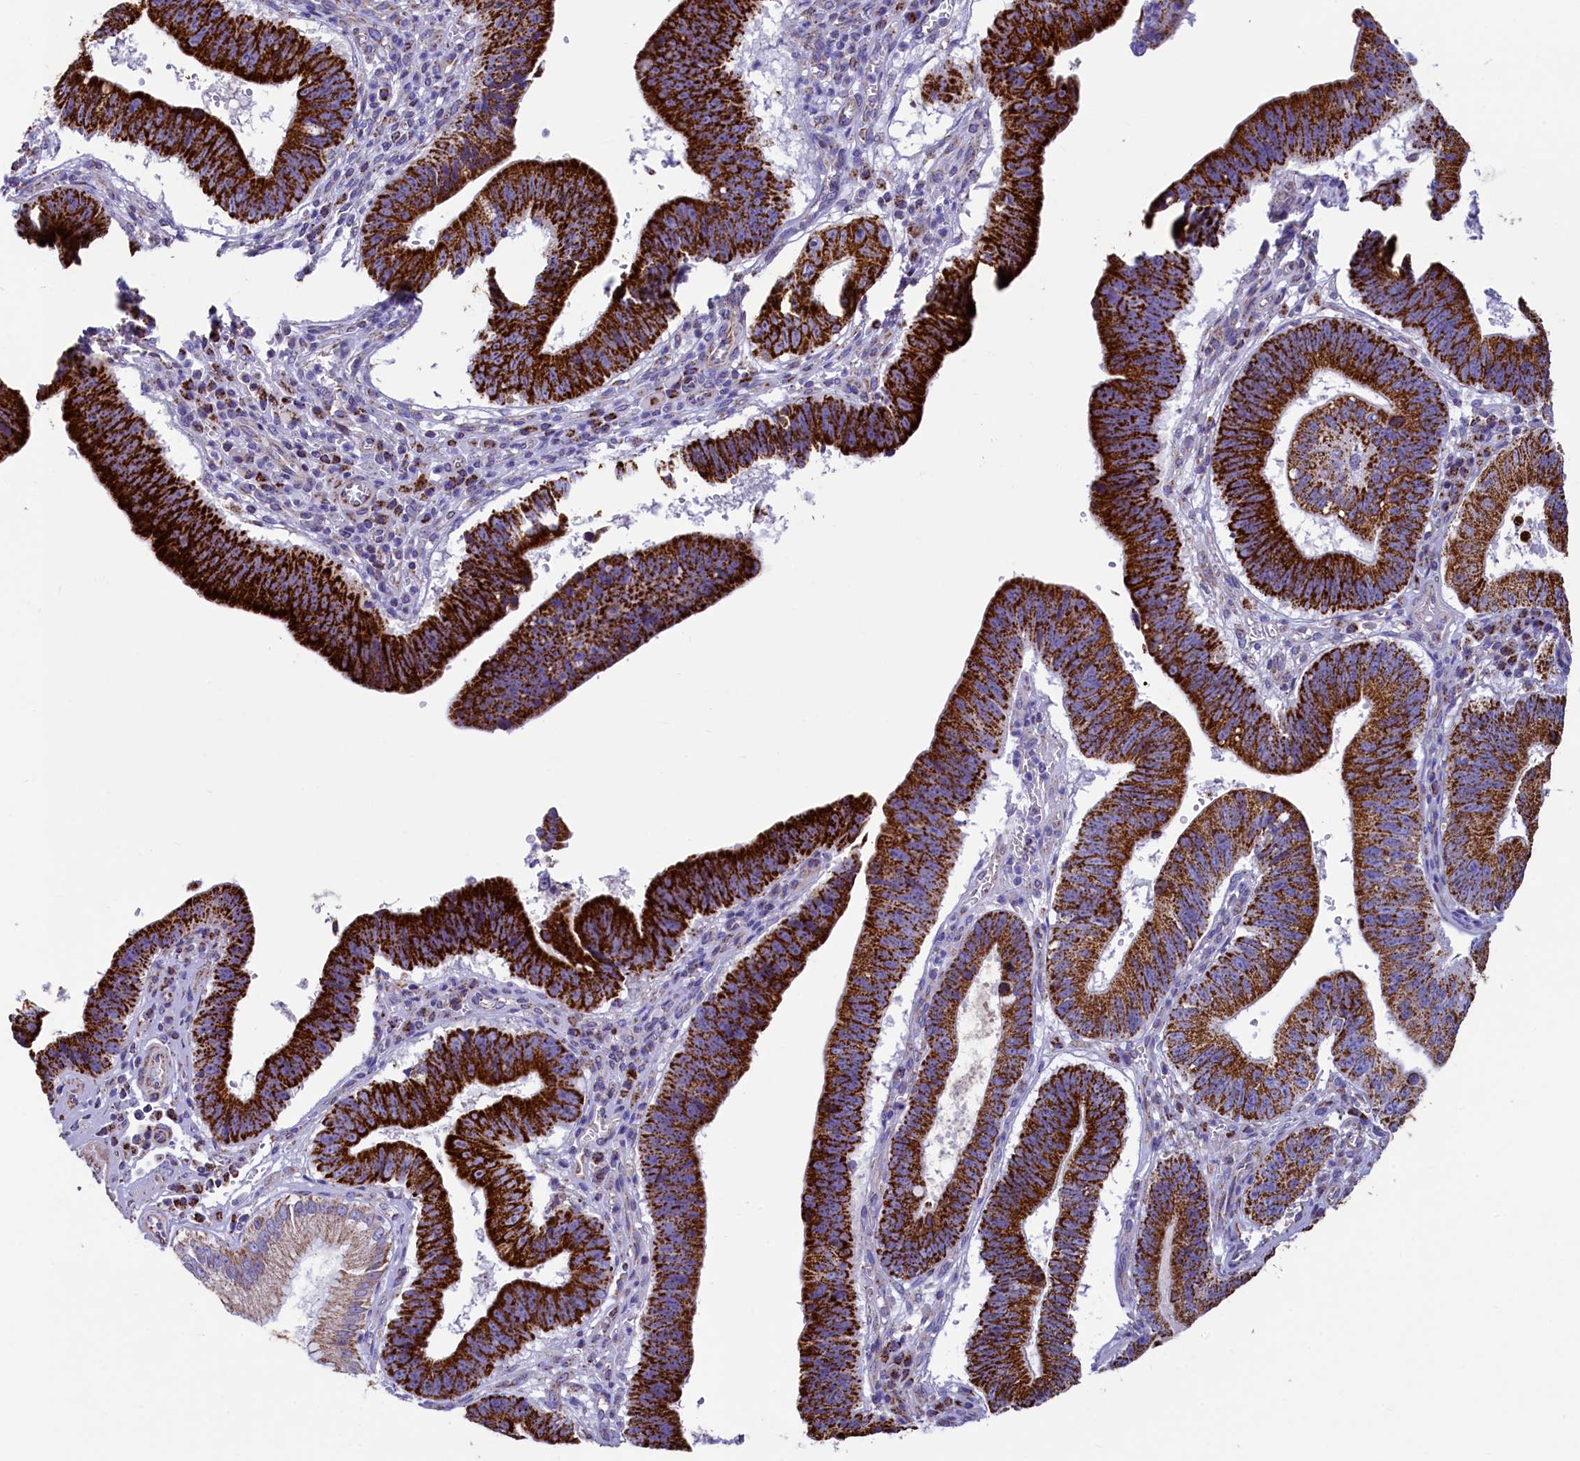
{"staining": {"intensity": "strong", "quantity": ">75%", "location": "cytoplasmic/membranous"}, "tissue": "stomach cancer", "cell_type": "Tumor cells", "image_type": "cancer", "snomed": [{"axis": "morphology", "description": "Adenocarcinoma, NOS"}, {"axis": "topography", "description": "Stomach"}], "caption": "The image exhibits immunohistochemical staining of adenocarcinoma (stomach). There is strong cytoplasmic/membranous positivity is present in approximately >75% of tumor cells.", "gene": "IDH3A", "patient": {"sex": "male", "age": 59}}